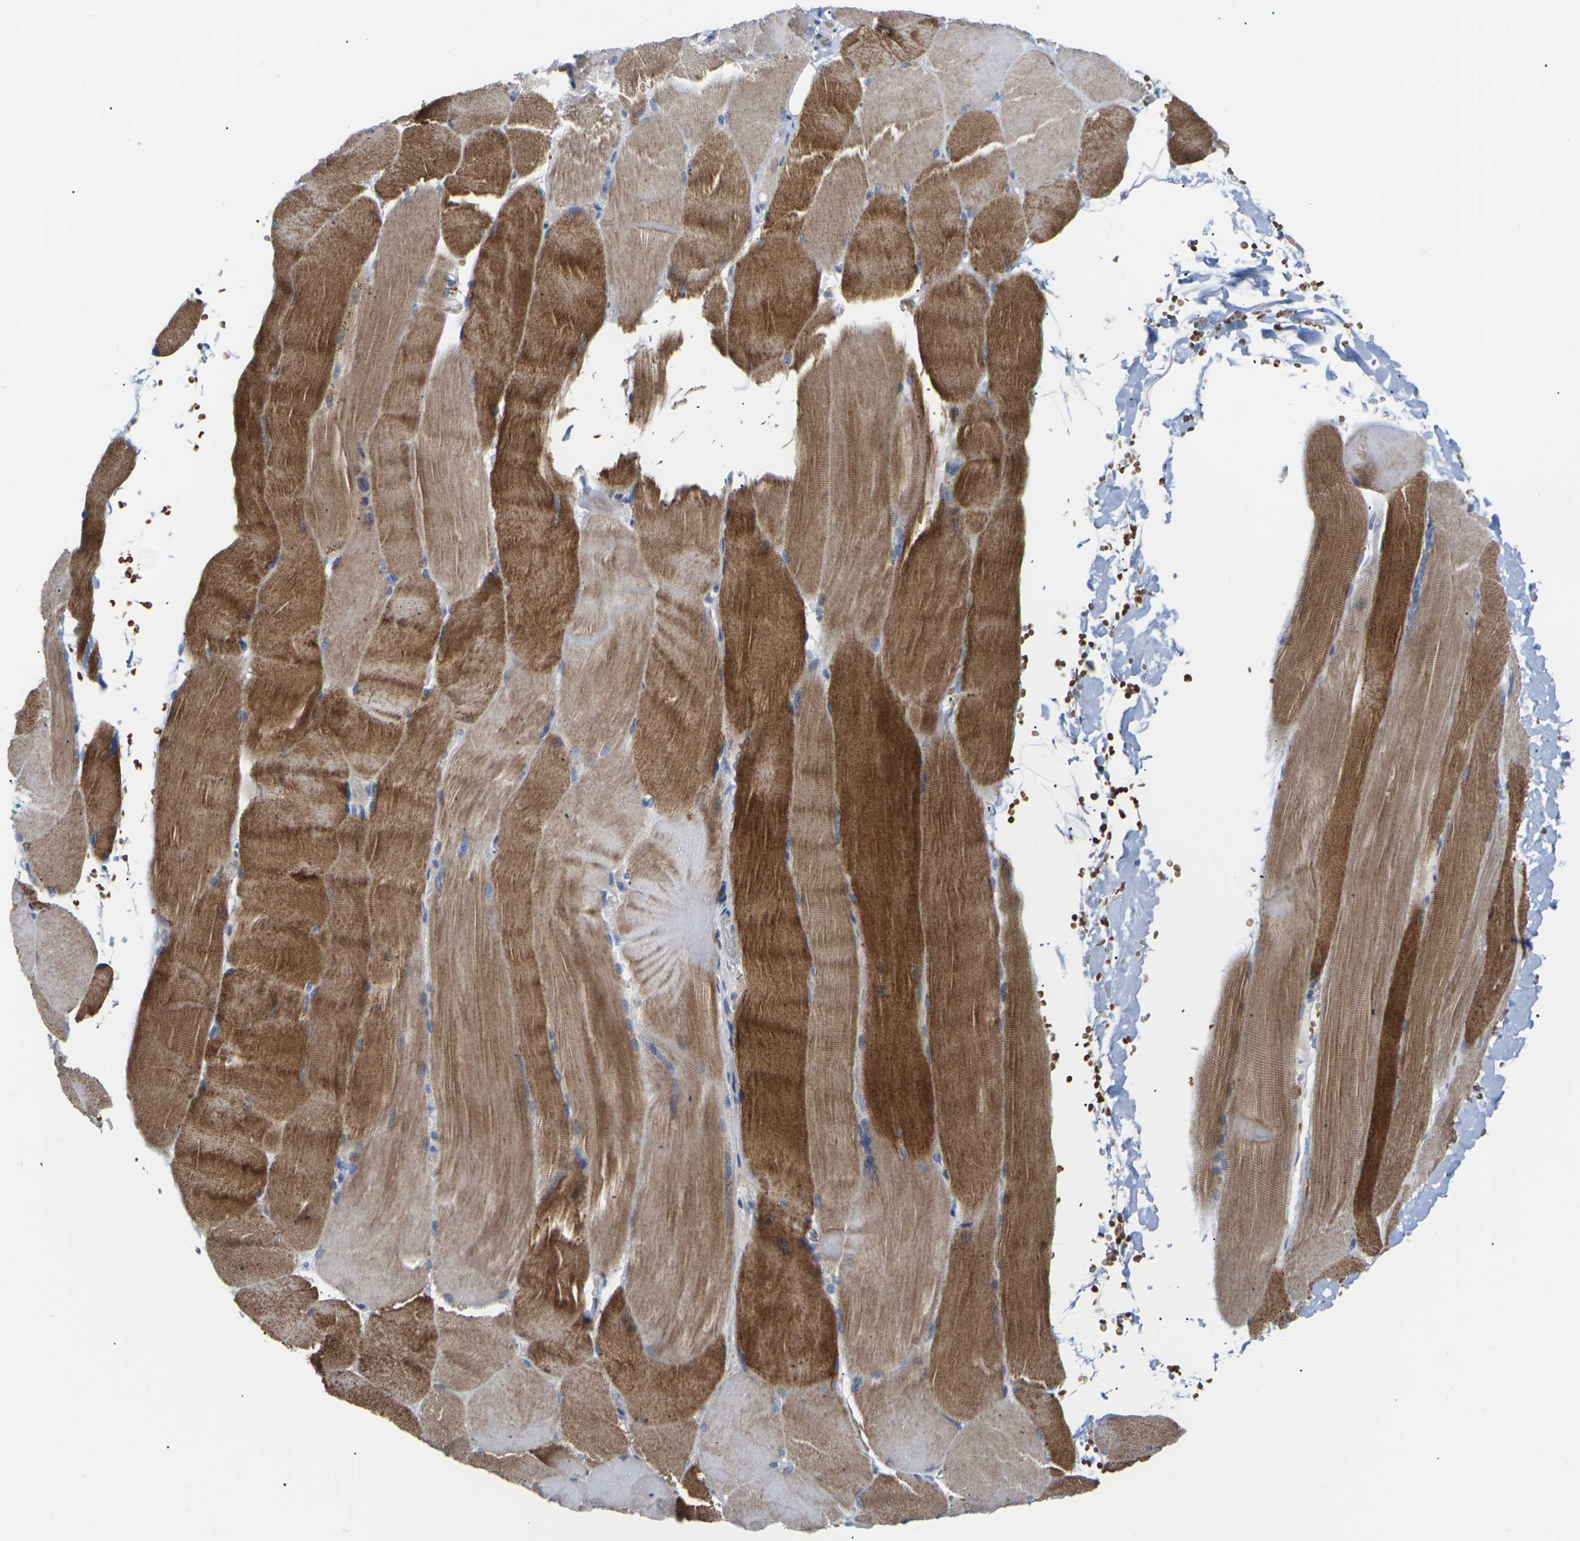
{"staining": {"intensity": "strong", "quantity": ">75%", "location": "cytoplasmic/membranous"}, "tissue": "skeletal muscle", "cell_type": "Myocytes", "image_type": "normal", "snomed": [{"axis": "morphology", "description": "Normal tissue, NOS"}, {"axis": "topography", "description": "Skin"}, {"axis": "topography", "description": "Skeletal muscle"}], "caption": "This photomicrograph displays IHC staining of benign human skeletal muscle, with high strong cytoplasmic/membranous expression in about >75% of myocytes.", "gene": "TMCO4", "patient": {"sex": "male", "age": 83}}